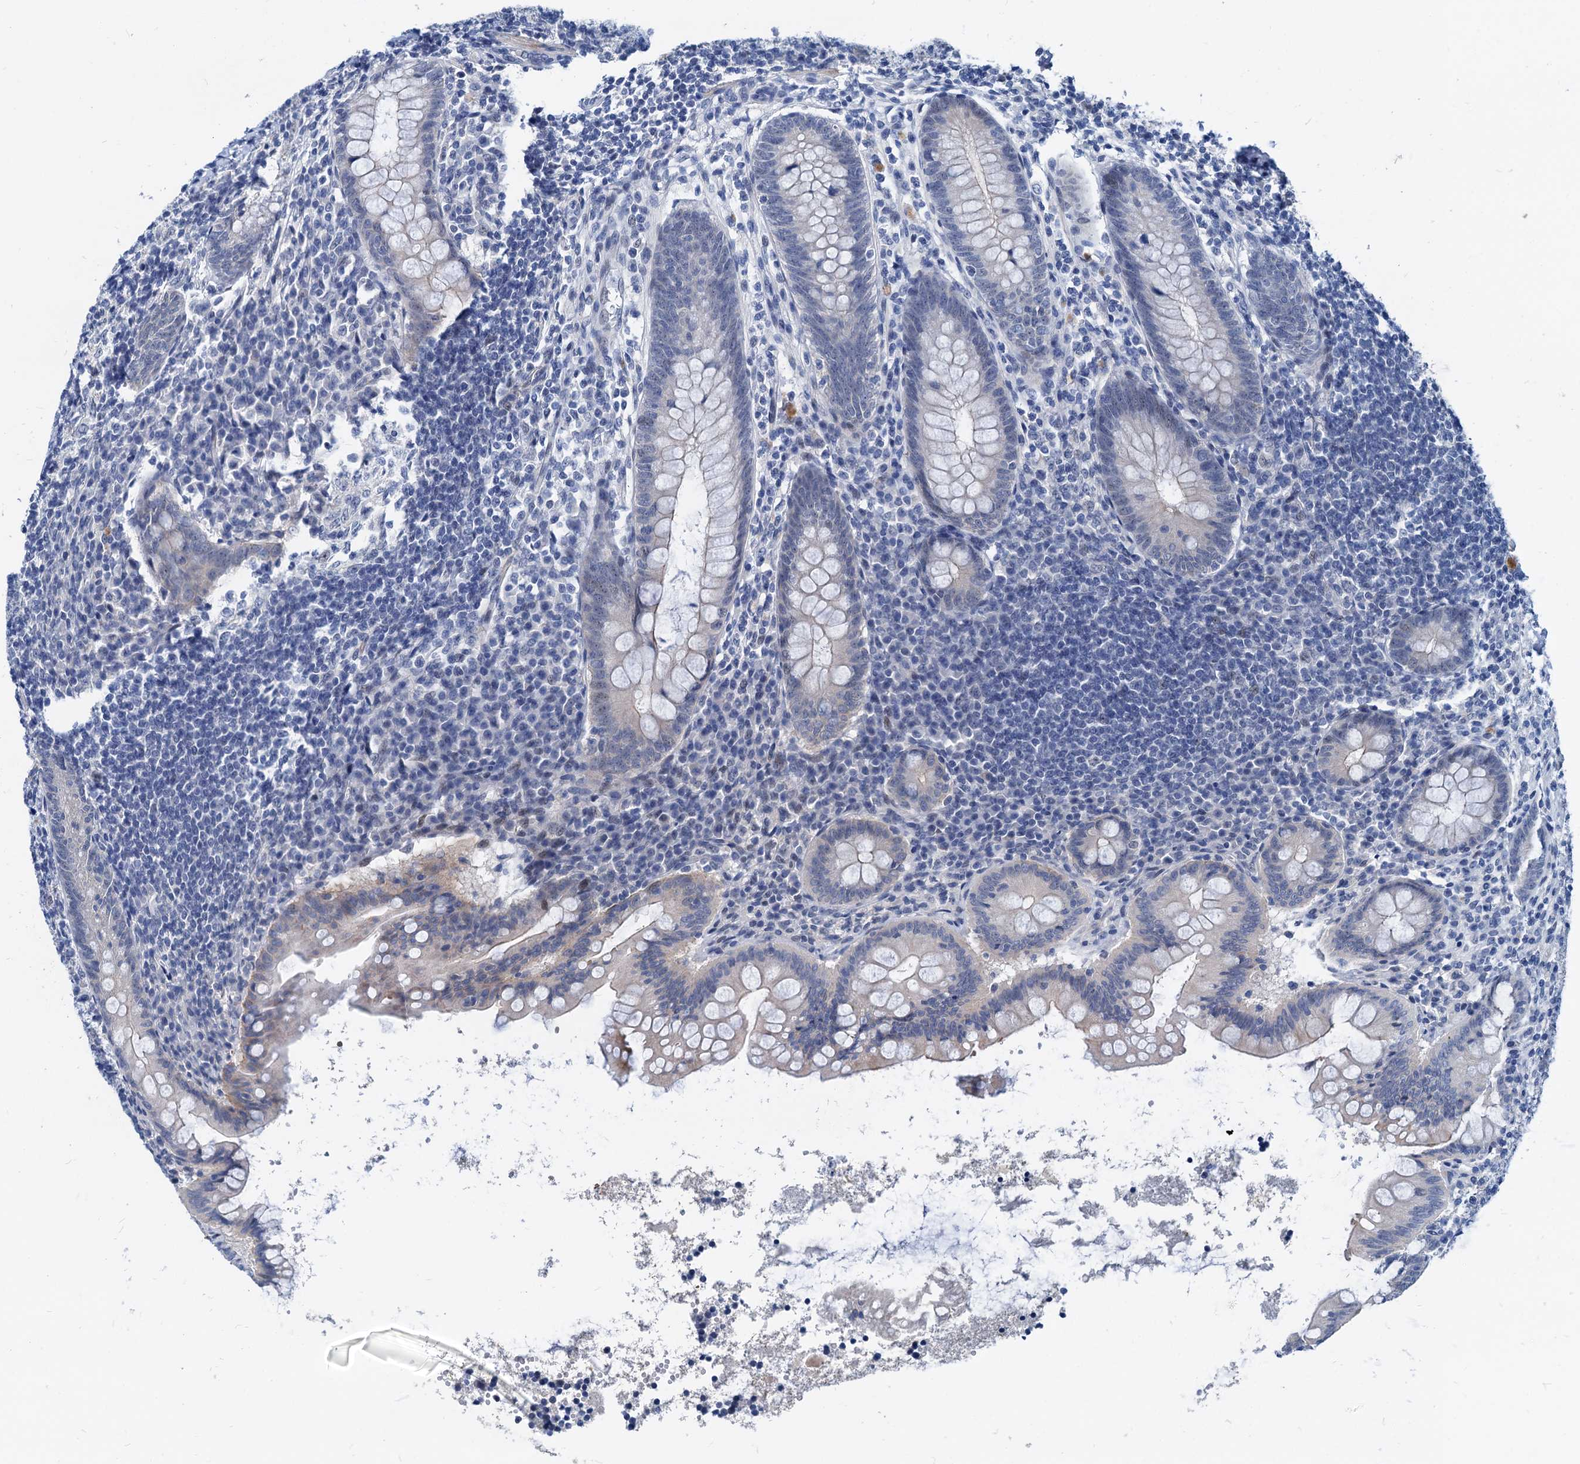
{"staining": {"intensity": "negative", "quantity": "none", "location": "none"}, "tissue": "appendix", "cell_type": "Glandular cells", "image_type": "normal", "snomed": [{"axis": "morphology", "description": "Normal tissue, NOS"}, {"axis": "topography", "description": "Appendix"}], "caption": "DAB immunohistochemical staining of unremarkable human appendix shows no significant positivity in glandular cells. (Stains: DAB (3,3'-diaminobenzidine) IHC with hematoxylin counter stain, Microscopy: brightfield microscopy at high magnification).", "gene": "HSF2", "patient": {"sex": "female", "age": 33}}